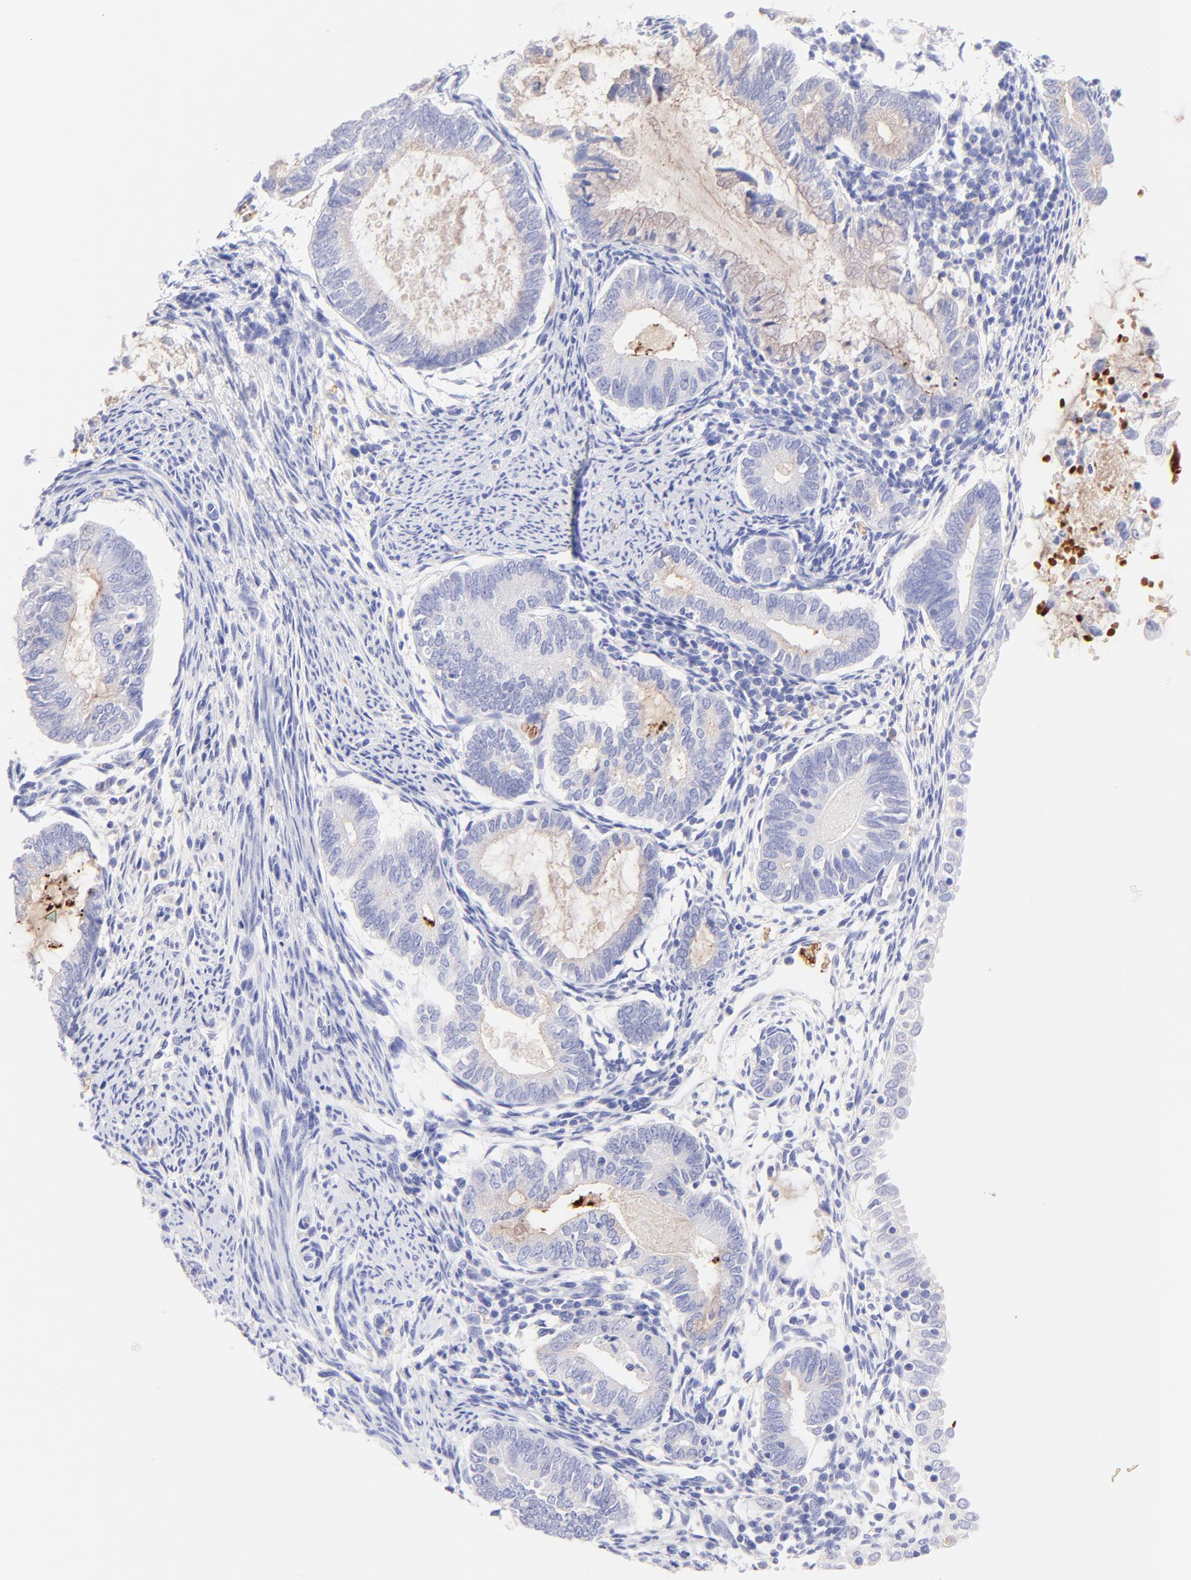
{"staining": {"intensity": "weak", "quantity": "25%-75%", "location": "cytoplasmic/membranous"}, "tissue": "endometrial cancer", "cell_type": "Tumor cells", "image_type": "cancer", "snomed": [{"axis": "morphology", "description": "Adenocarcinoma, NOS"}, {"axis": "topography", "description": "Endometrium"}], "caption": "This is a histology image of IHC staining of endometrial adenocarcinoma, which shows weak staining in the cytoplasmic/membranous of tumor cells.", "gene": "FRMPD3", "patient": {"sex": "female", "age": 63}}